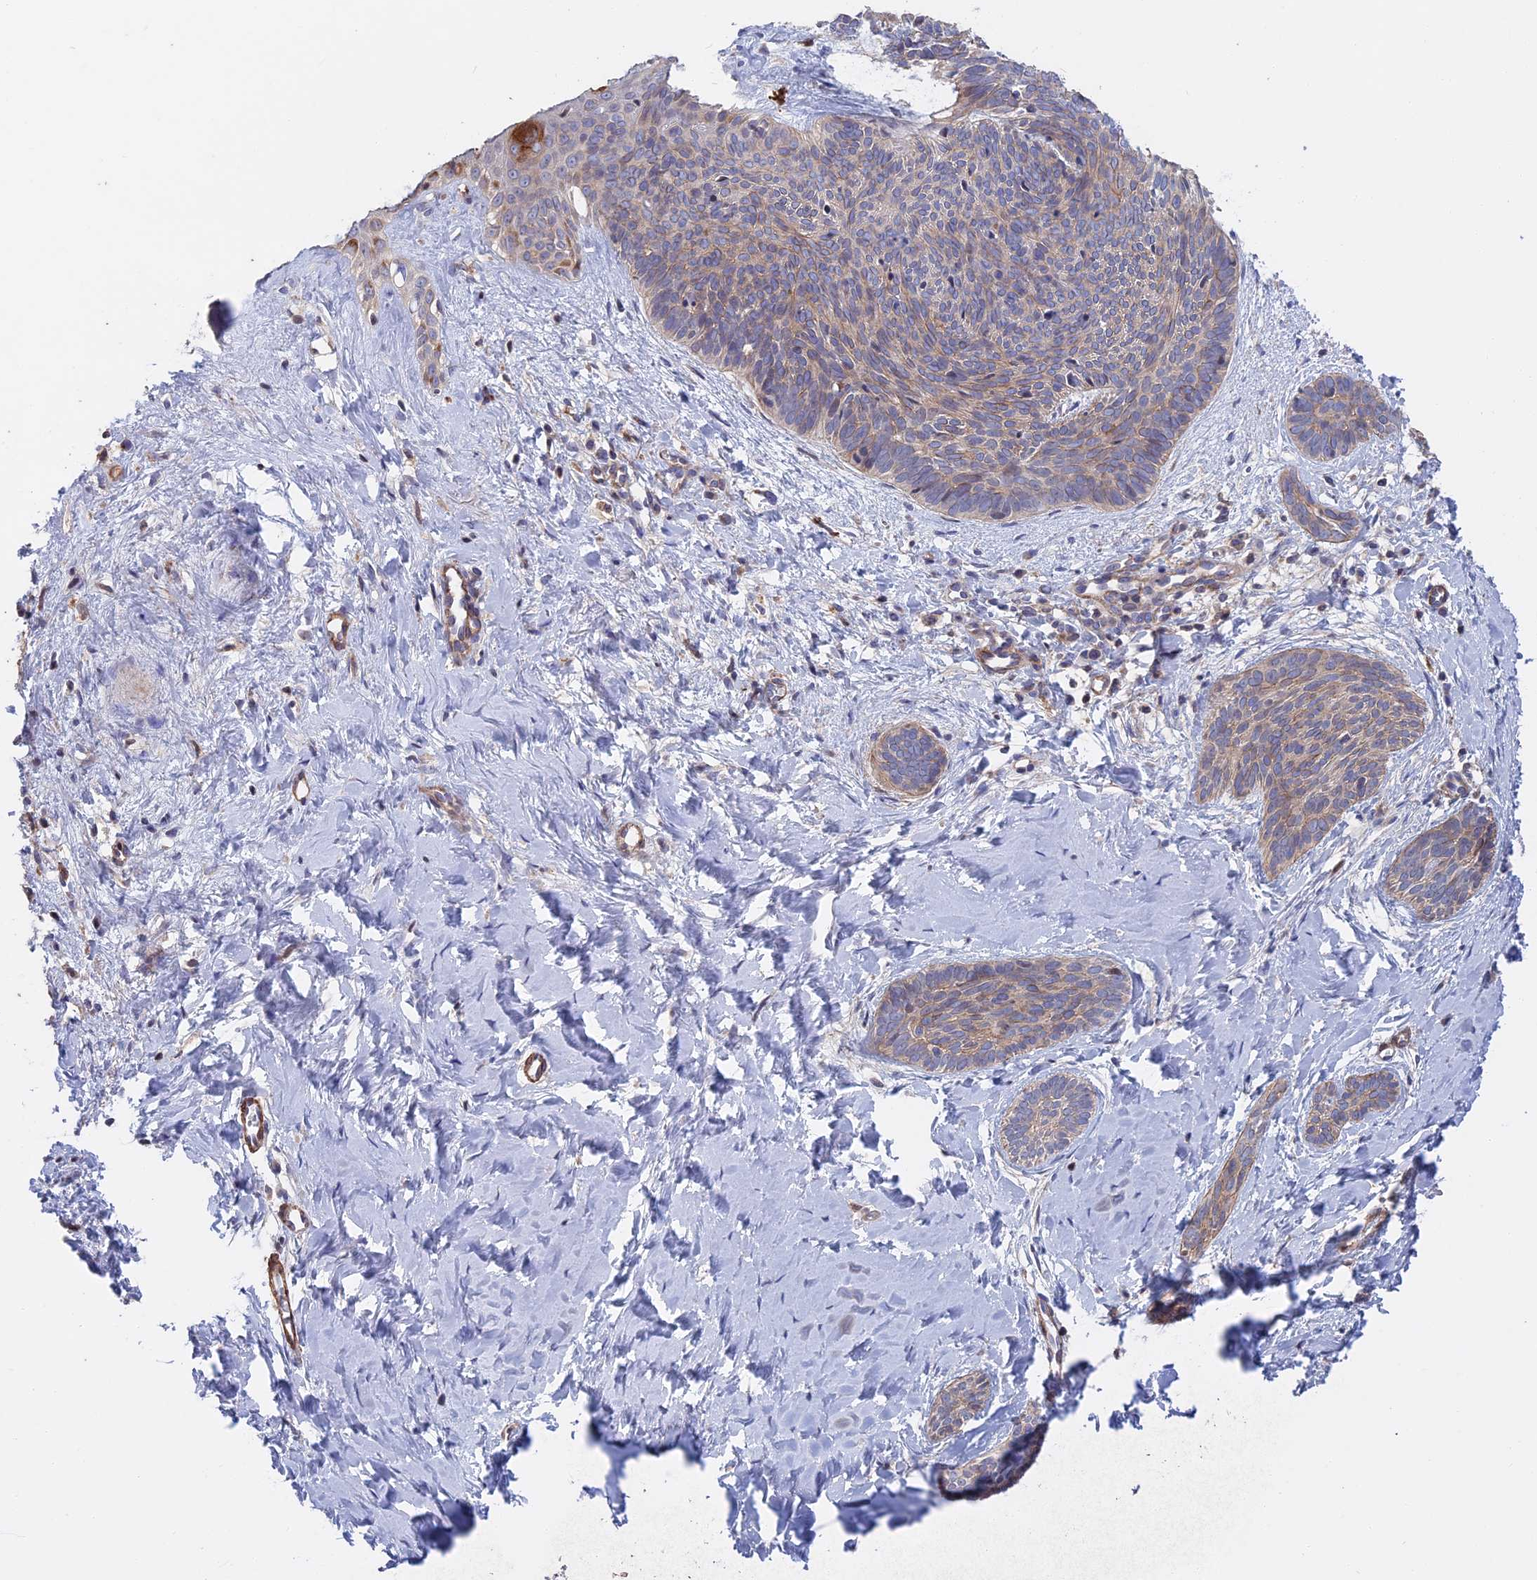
{"staining": {"intensity": "weak", "quantity": "<25%", "location": "cytoplasmic/membranous"}, "tissue": "skin cancer", "cell_type": "Tumor cells", "image_type": "cancer", "snomed": [{"axis": "morphology", "description": "Basal cell carcinoma"}, {"axis": "topography", "description": "Skin"}], "caption": "This is a micrograph of IHC staining of skin basal cell carcinoma, which shows no positivity in tumor cells.", "gene": "LYPD5", "patient": {"sex": "female", "age": 81}}